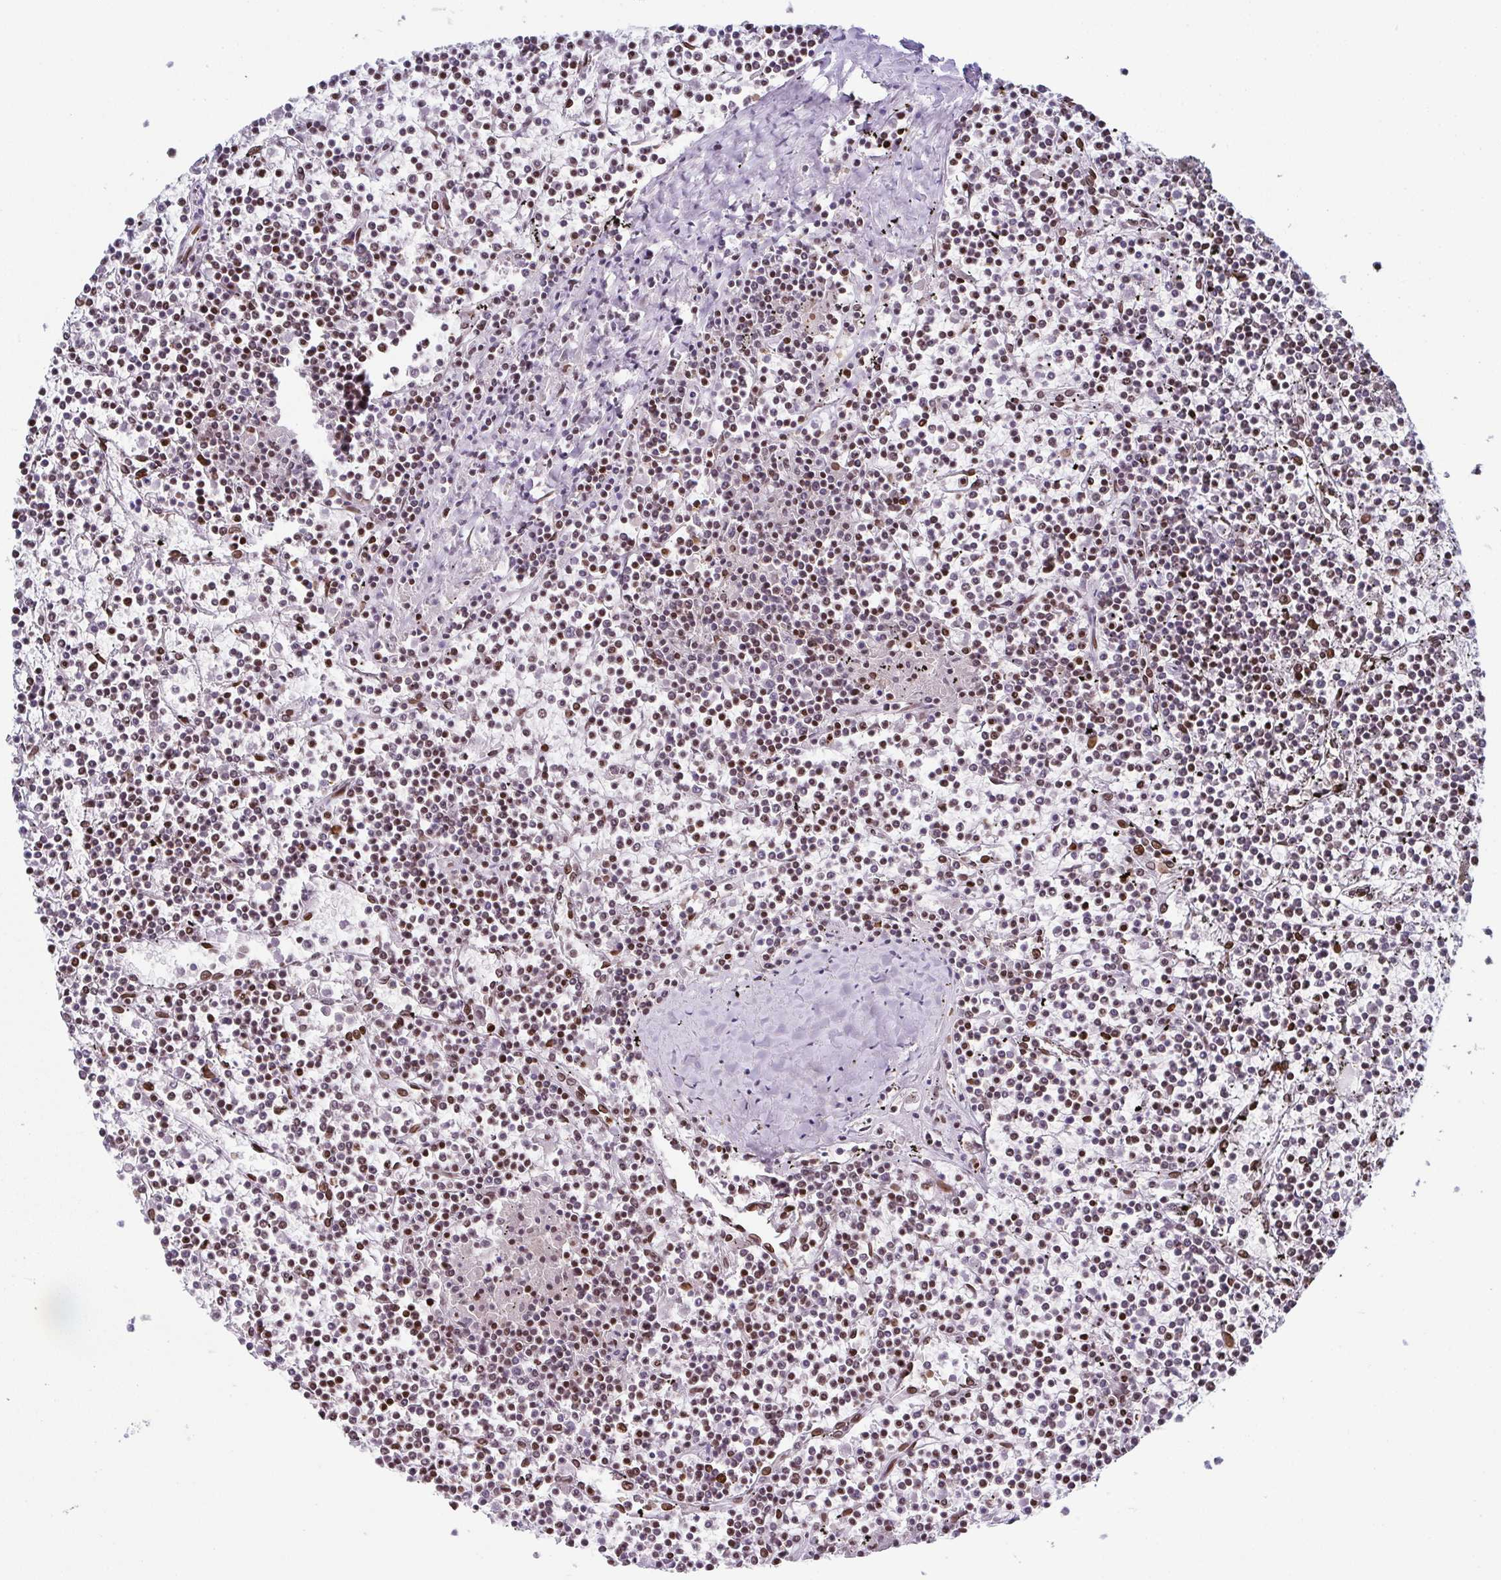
{"staining": {"intensity": "weak", "quantity": "25%-75%", "location": "nuclear"}, "tissue": "lymphoma", "cell_type": "Tumor cells", "image_type": "cancer", "snomed": [{"axis": "morphology", "description": "Malignant lymphoma, non-Hodgkin's type, Low grade"}, {"axis": "topography", "description": "Spleen"}], "caption": "The micrograph demonstrates immunohistochemical staining of lymphoma. There is weak nuclear expression is seen in about 25%-75% of tumor cells.", "gene": "RB1", "patient": {"sex": "female", "age": 19}}